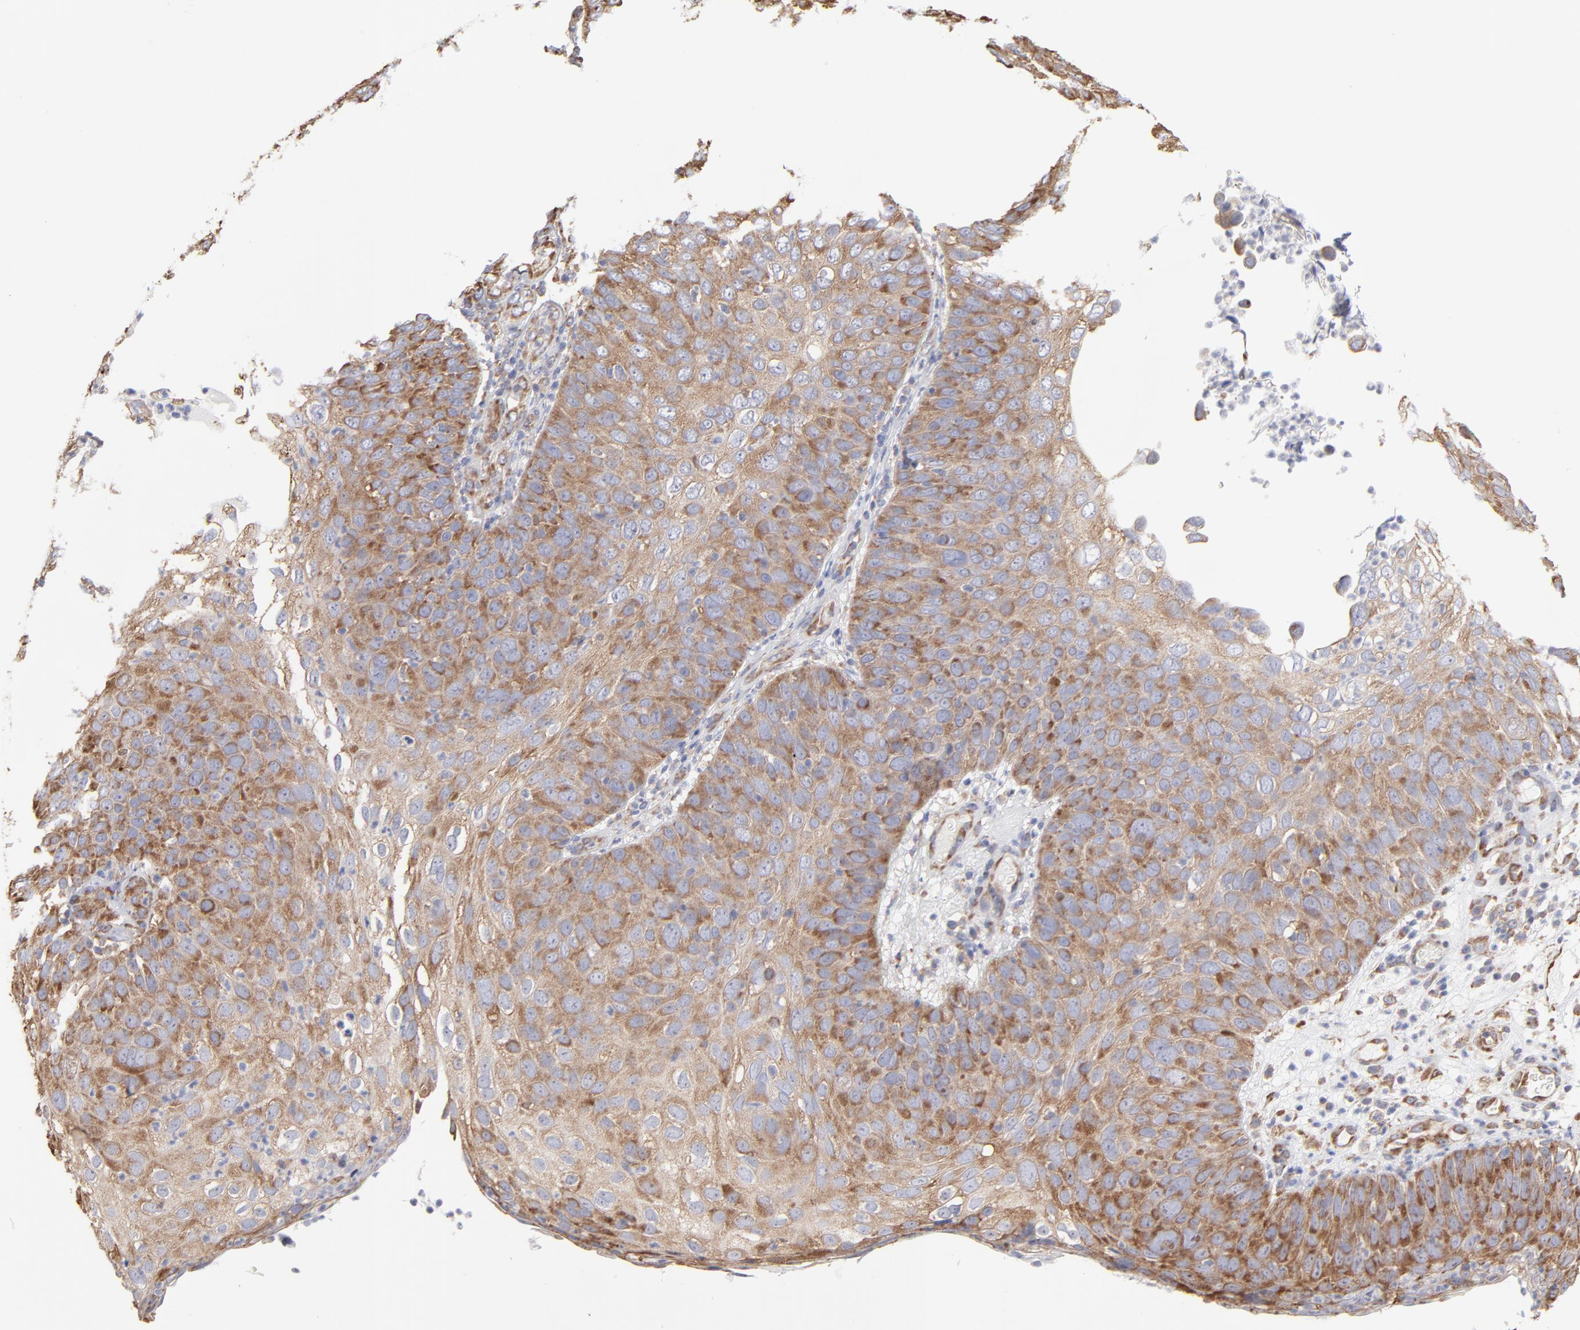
{"staining": {"intensity": "moderate", "quantity": ">75%", "location": "cytoplasmic/membranous"}, "tissue": "skin cancer", "cell_type": "Tumor cells", "image_type": "cancer", "snomed": [{"axis": "morphology", "description": "Squamous cell carcinoma, NOS"}, {"axis": "topography", "description": "Skin"}], "caption": "Moderate cytoplasmic/membranous protein staining is seen in about >75% of tumor cells in skin cancer (squamous cell carcinoma). (Stains: DAB in brown, nuclei in blue, Microscopy: brightfield microscopy at high magnification).", "gene": "RPL3", "patient": {"sex": "male", "age": 87}}